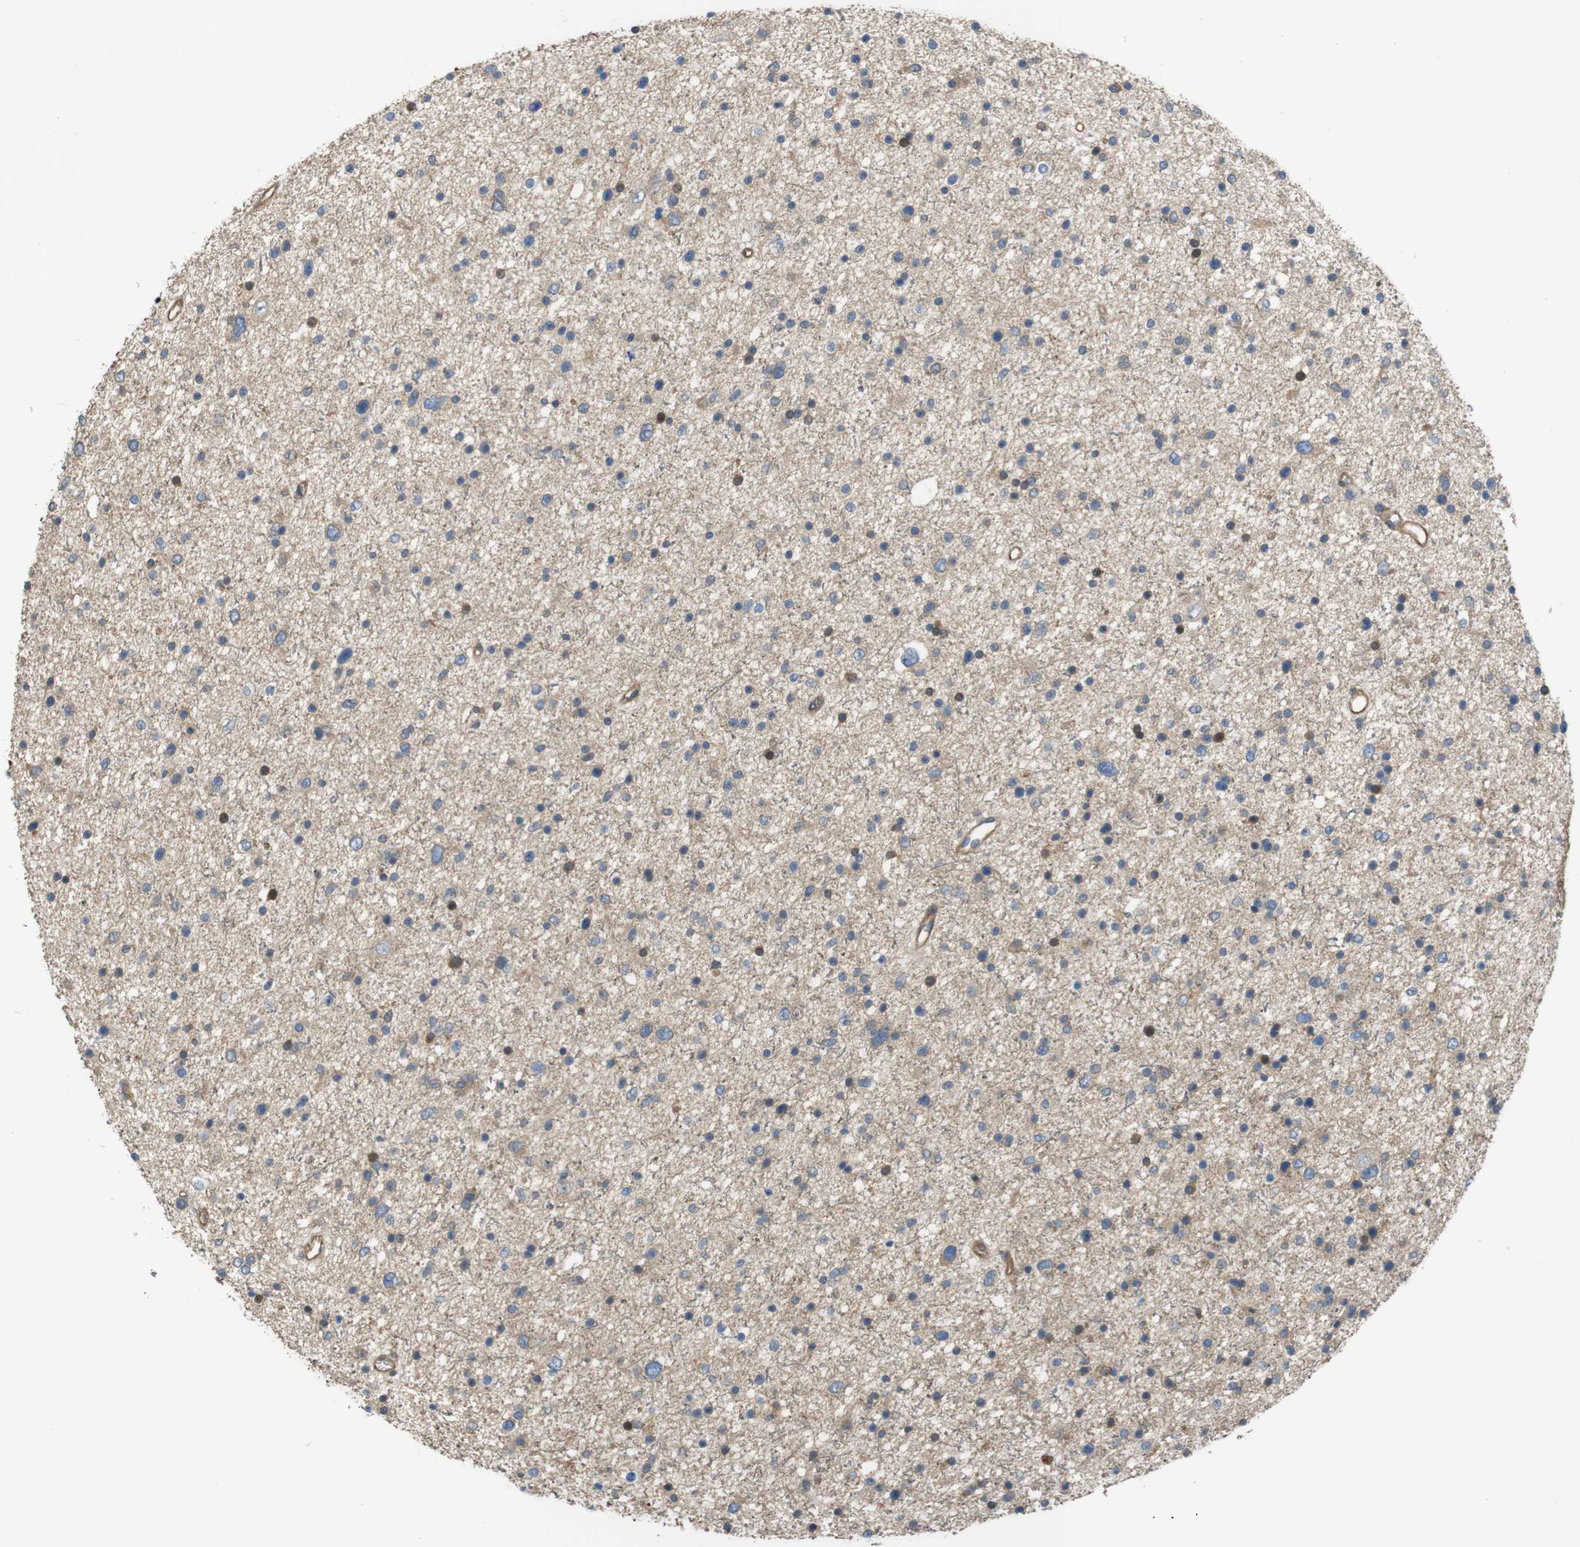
{"staining": {"intensity": "moderate", "quantity": "<25%", "location": "cytoplasmic/membranous"}, "tissue": "glioma", "cell_type": "Tumor cells", "image_type": "cancer", "snomed": [{"axis": "morphology", "description": "Glioma, malignant, Low grade"}, {"axis": "topography", "description": "Brain"}], "caption": "Moderate cytoplasmic/membranous protein expression is identified in about <25% of tumor cells in malignant low-grade glioma.", "gene": "ARHGDIA", "patient": {"sex": "female", "age": 37}}